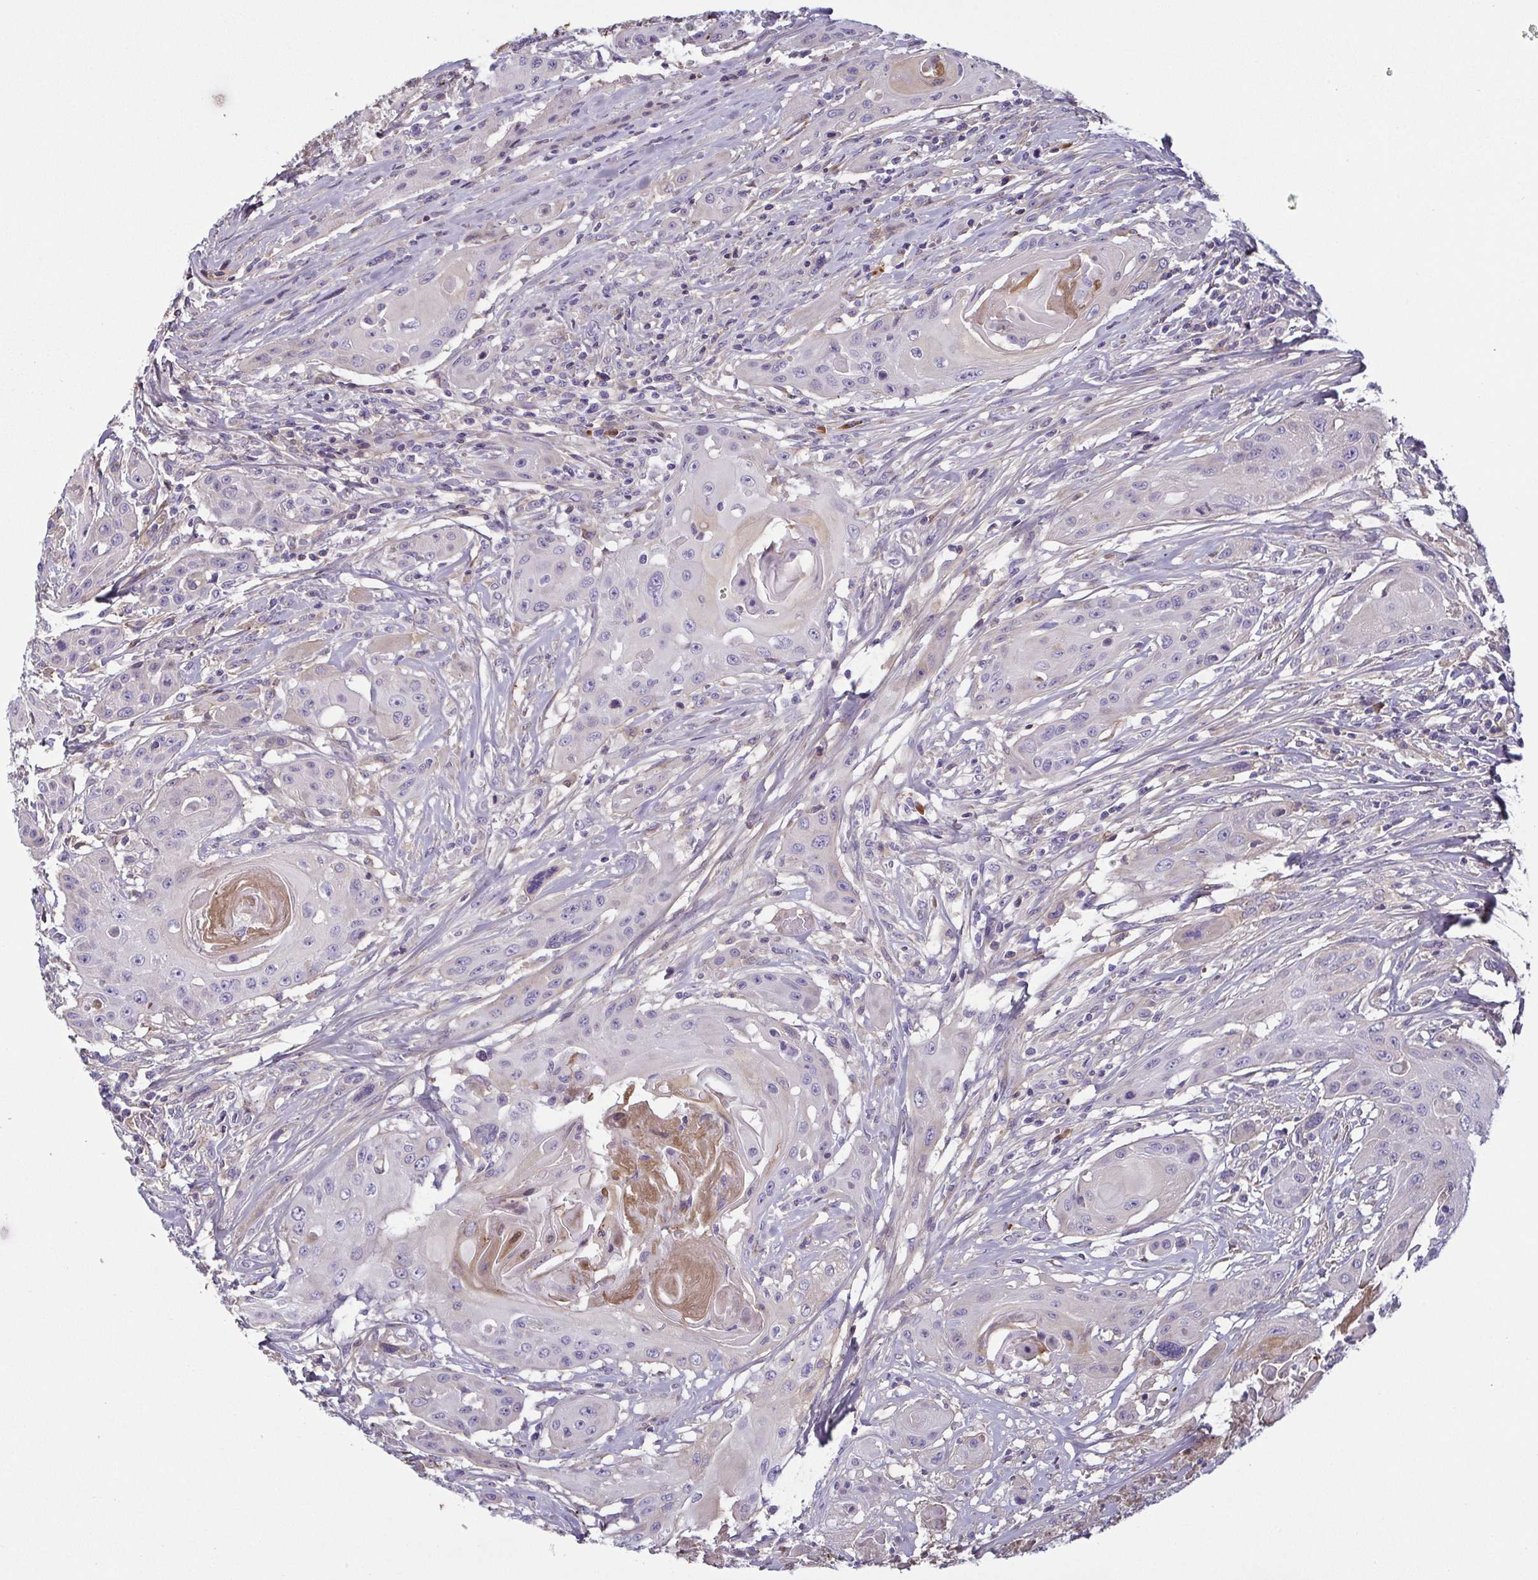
{"staining": {"intensity": "weak", "quantity": "<25%", "location": "cytoplasmic/membranous"}, "tissue": "head and neck cancer", "cell_type": "Tumor cells", "image_type": "cancer", "snomed": [{"axis": "morphology", "description": "Squamous cell carcinoma, NOS"}, {"axis": "topography", "description": "Oral tissue"}, {"axis": "topography", "description": "Head-Neck"}, {"axis": "topography", "description": "Neck, NOS"}], "caption": "DAB (3,3'-diaminobenzidine) immunohistochemical staining of human head and neck squamous cell carcinoma demonstrates no significant staining in tumor cells.", "gene": "ECM1", "patient": {"sex": "female", "age": 55}}